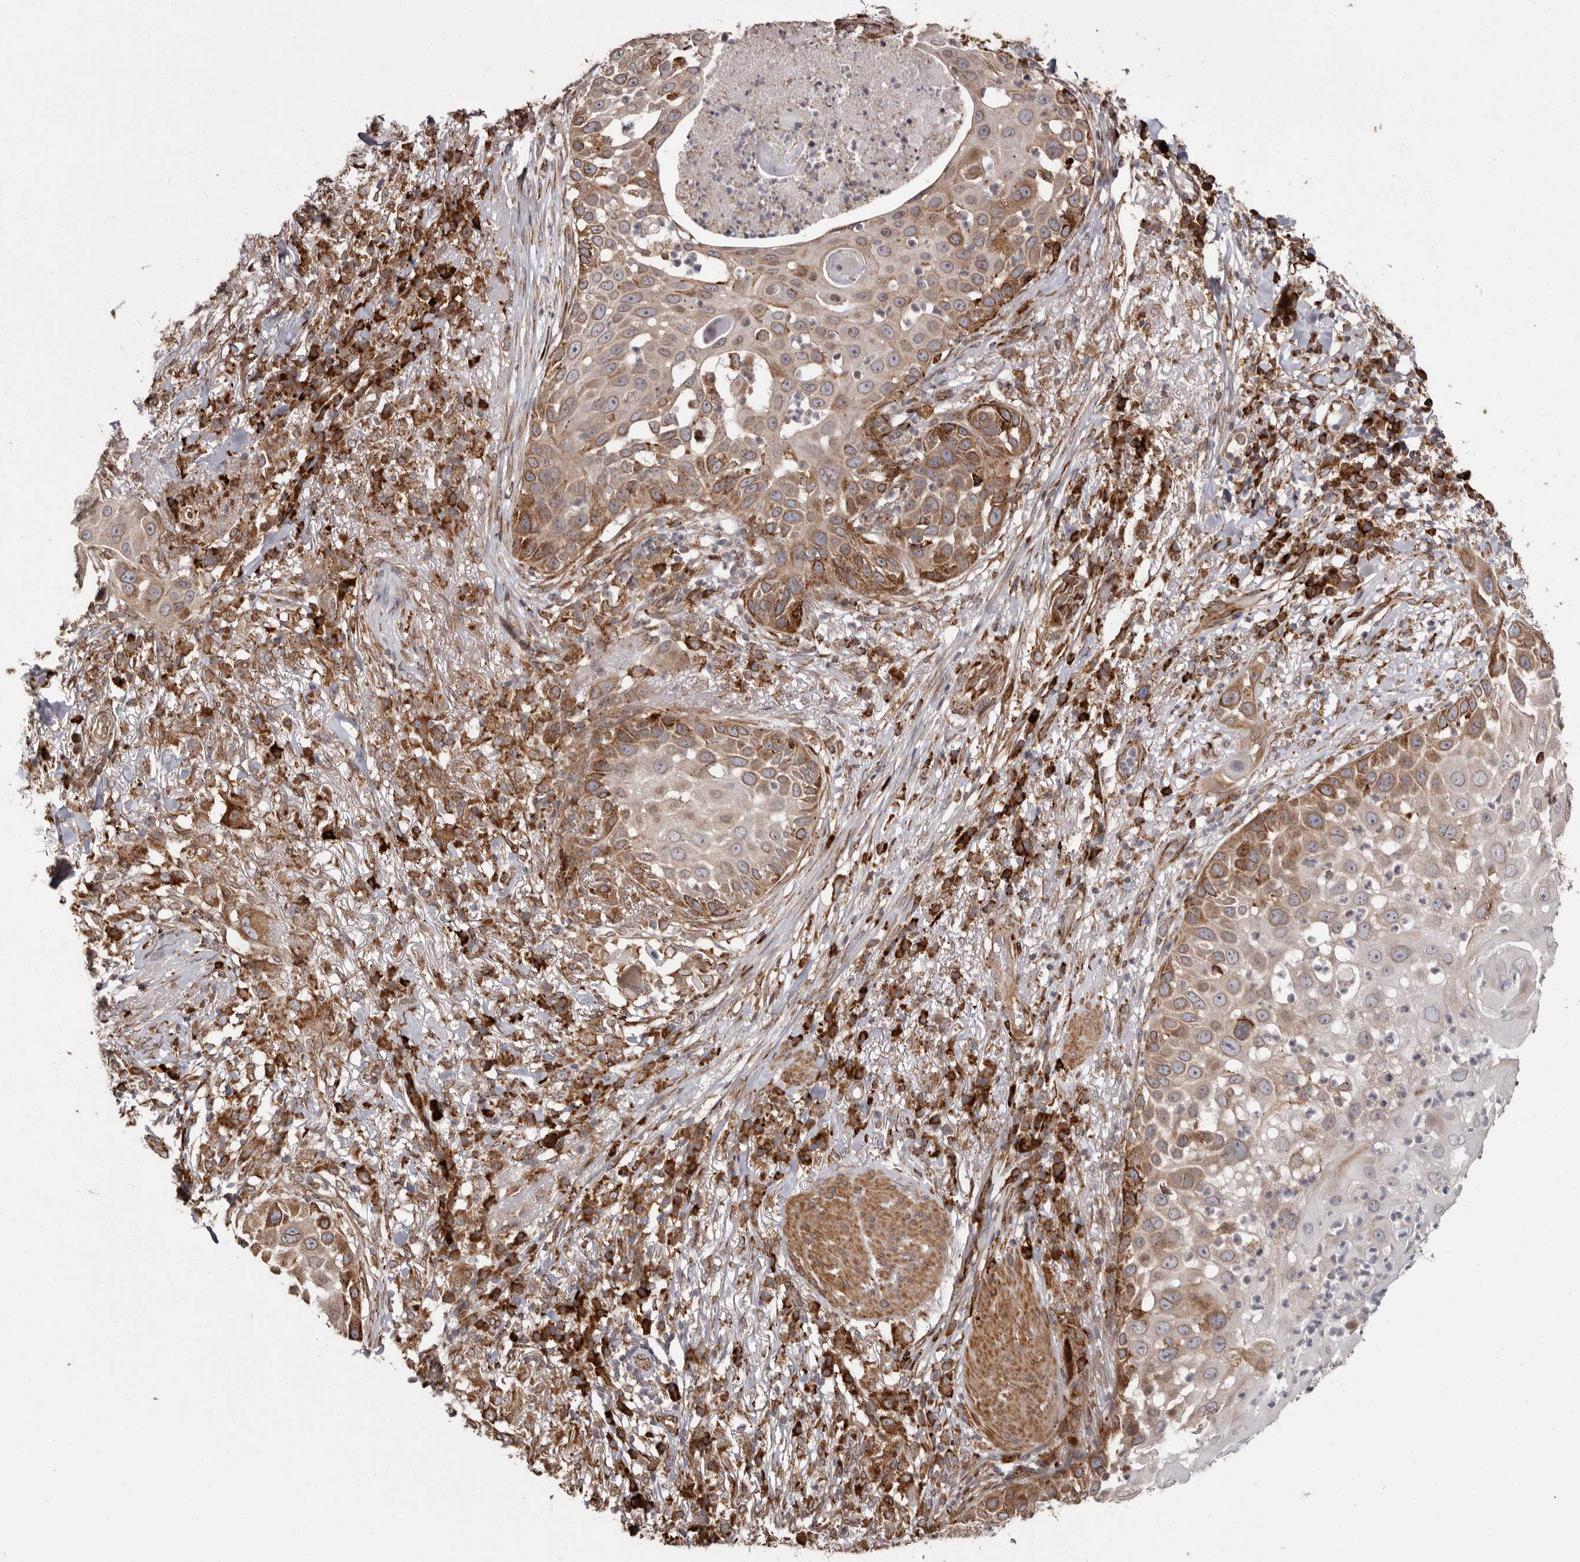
{"staining": {"intensity": "moderate", "quantity": ">75%", "location": "cytoplasmic/membranous"}, "tissue": "skin cancer", "cell_type": "Tumor cells", "image_type": "cancer", "snomed": [{"axis": "morphology", "description": "Squamous cell carcinoma, NOS"}, {"axis": "topography", "description": "Skin"}], "caption": "High-power microscopy captured an immunohistochemistry (IHC) micrograph of skin cancer (squamous cell carcinoma), revealing moderate cytoplasmic/membranous staining in about >75% of tumor cells.", "gene": "NUP43", "patient": {"sex": "female", "age": 44}}